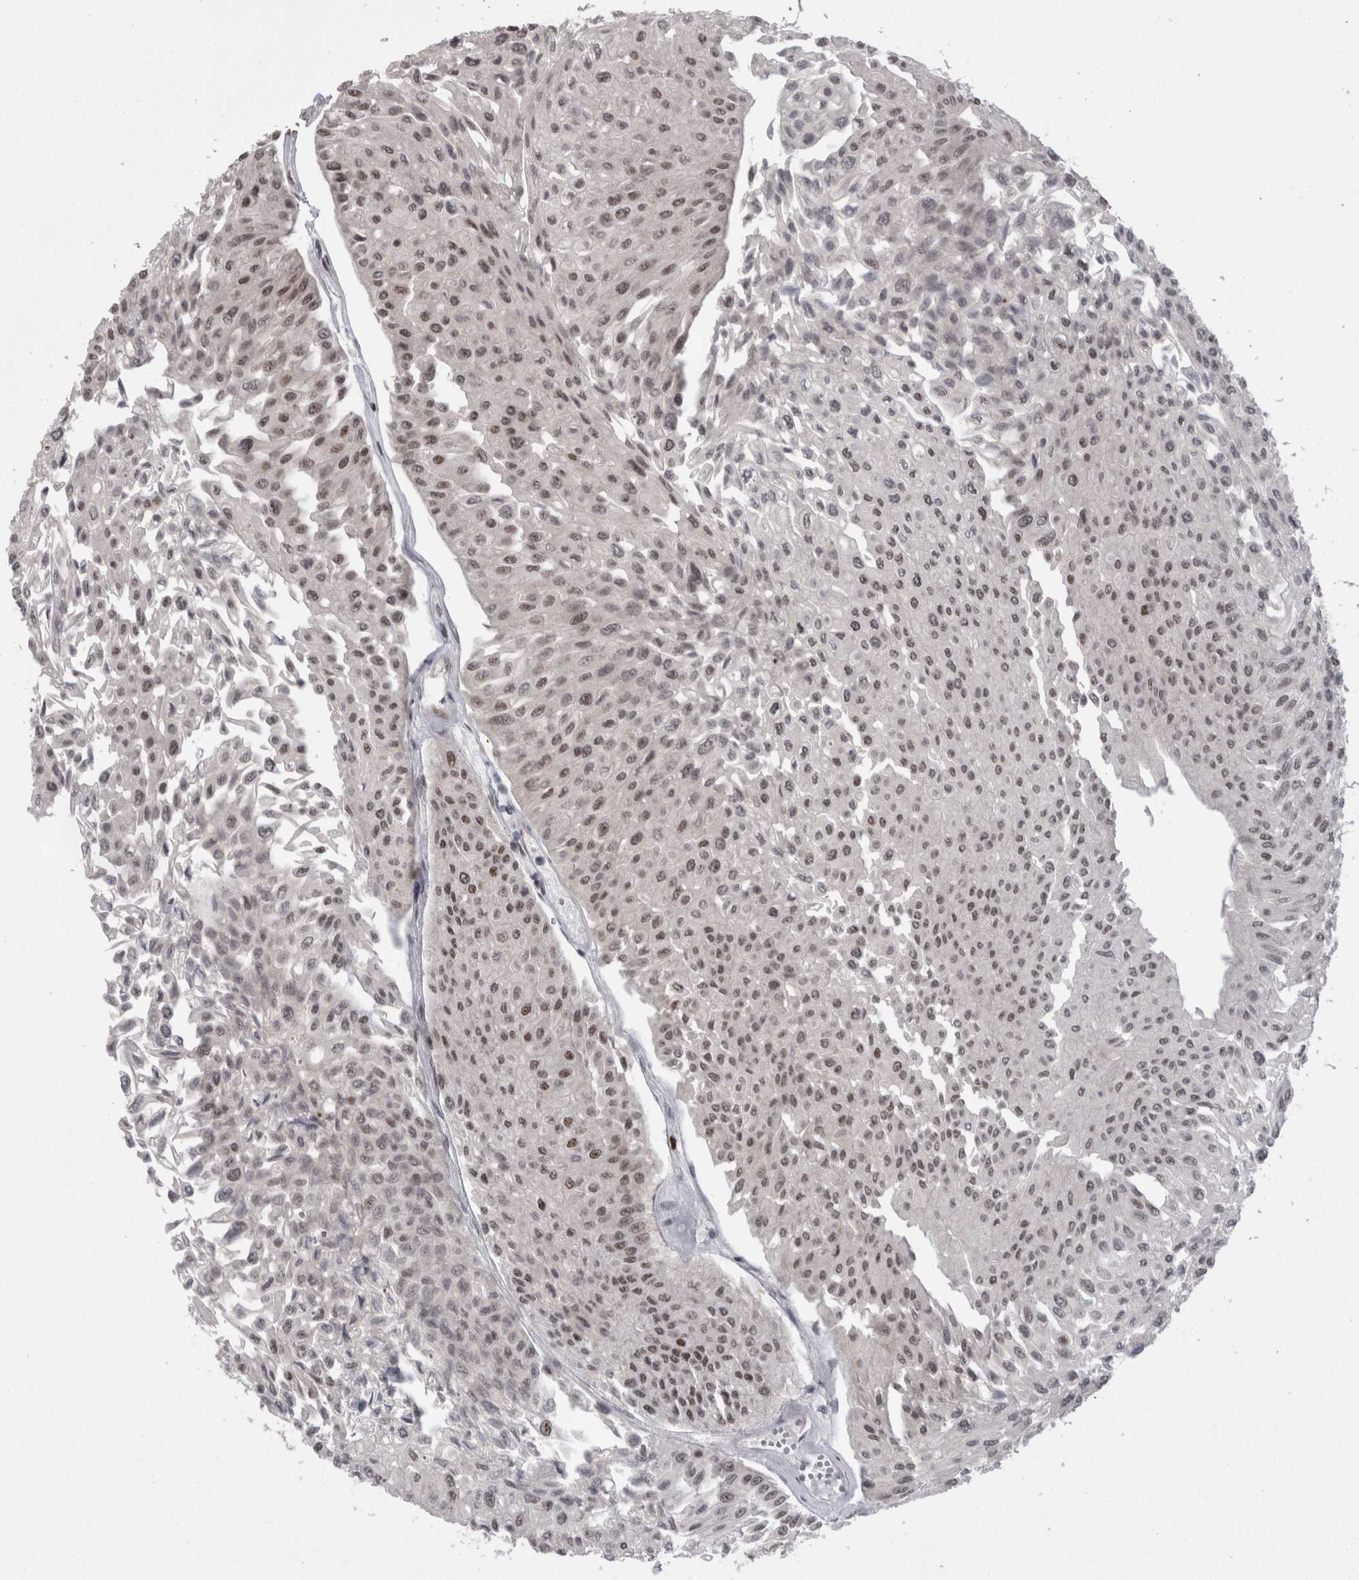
{"staining": {"intensity": "weak", "quantity": ">75%", "location": "nuclear"}, "tissue": "urothelial cancer", "cell_type": "Tumor cells", "image_type": "cancer", "snomed": [{"axis": "morphology", "description": "Urothelial carcinoma, Low grade"}, {"axis": "topography", "description": "Urinary bladder"}], "caption": "A brown stain labels weak nuclear positivity of a protein in urothelial carcinoma (low-grade) tumor cells.", "gene": "SNRNP40", "patient": {"sex": "male", "age": 67}}